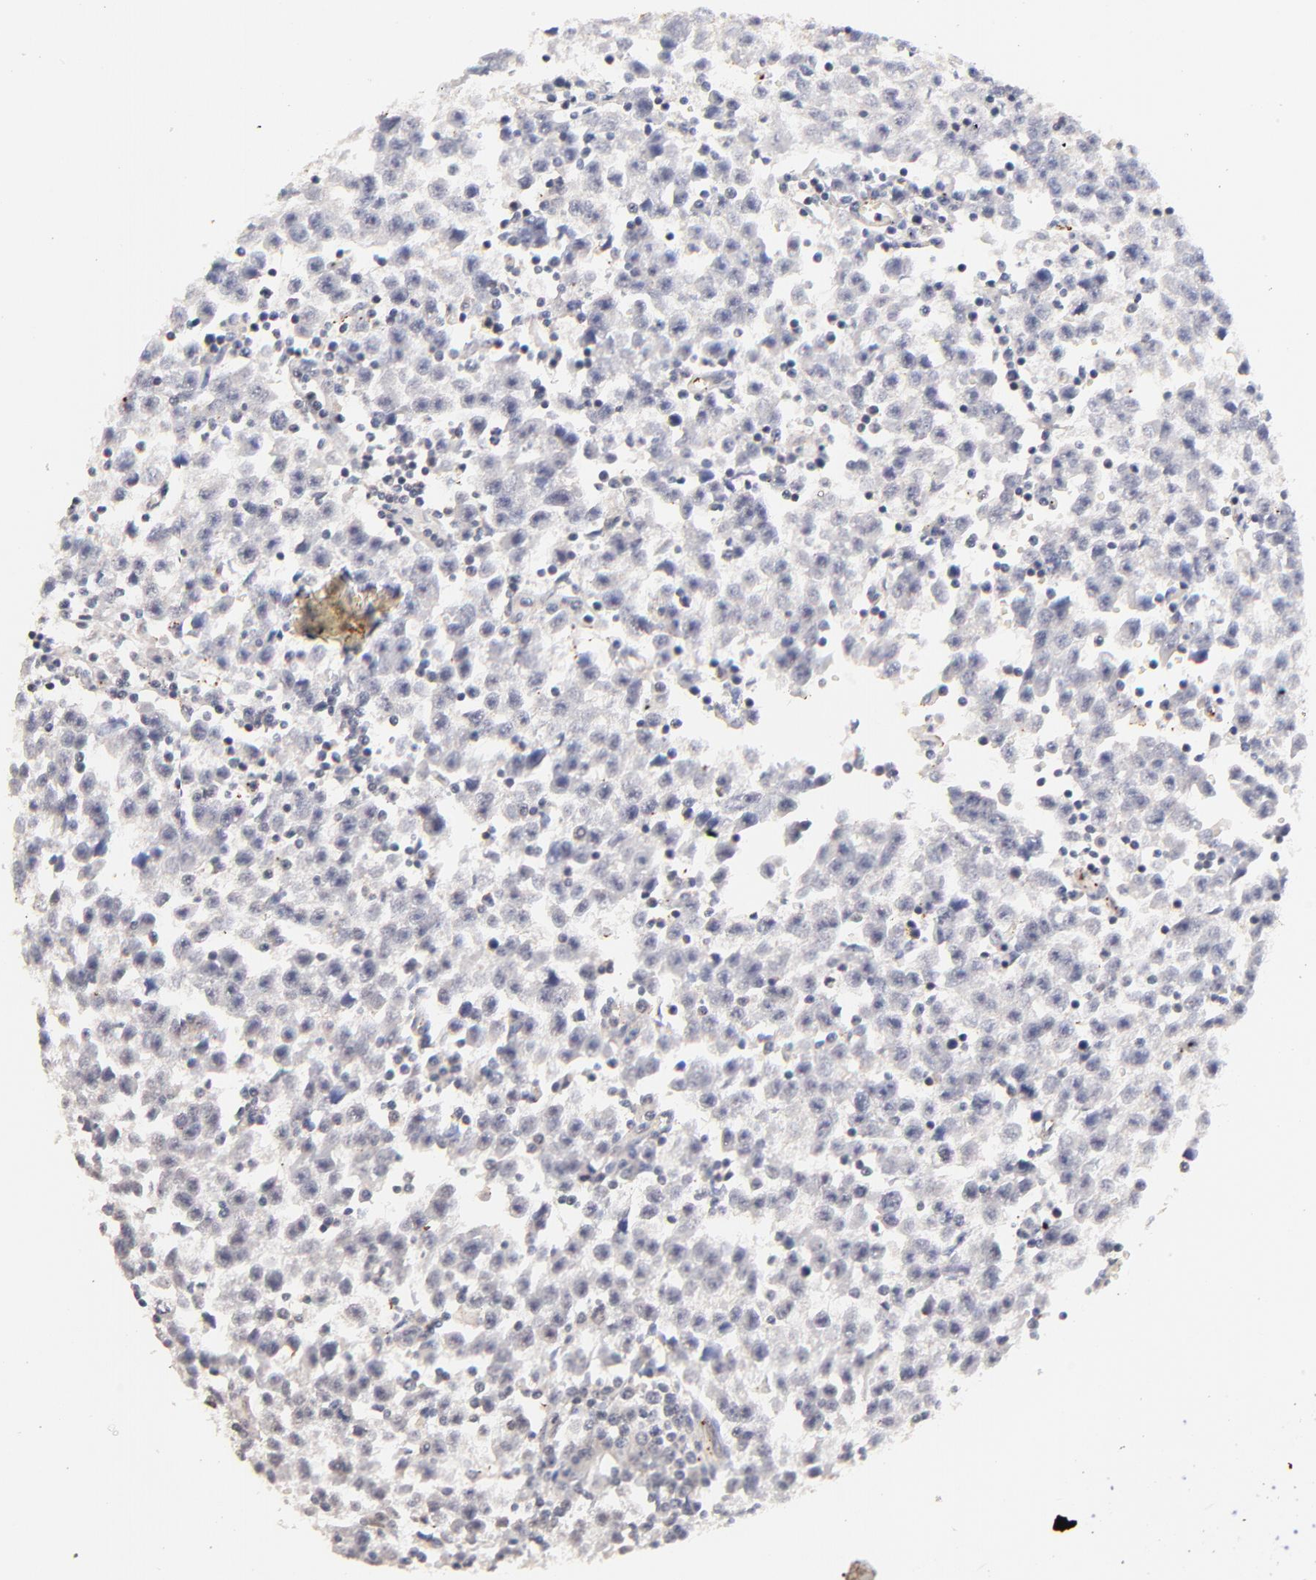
{"staining": {"intensity": "negative", "quantity": "none", "location": "none"}, "tissue": "testis cancer", "cell_type": "Tumor cells", "image_type": "cancer", "snomed": [{"axis": "morphology", "description": "Seminoma, NOS"}, {"axis": "topography", "description": "Testis"}], "caption": "An IHC photomicrograph of seminoma (testis) is shown. There is no staining in tumor cells of seminoma (testis). The staining is performed using DAB brown chromogen with nuclei counter-stained in using hematoxylin.", "gene": "ZFP92", "patient": {"sex": "male", "age": 35}}